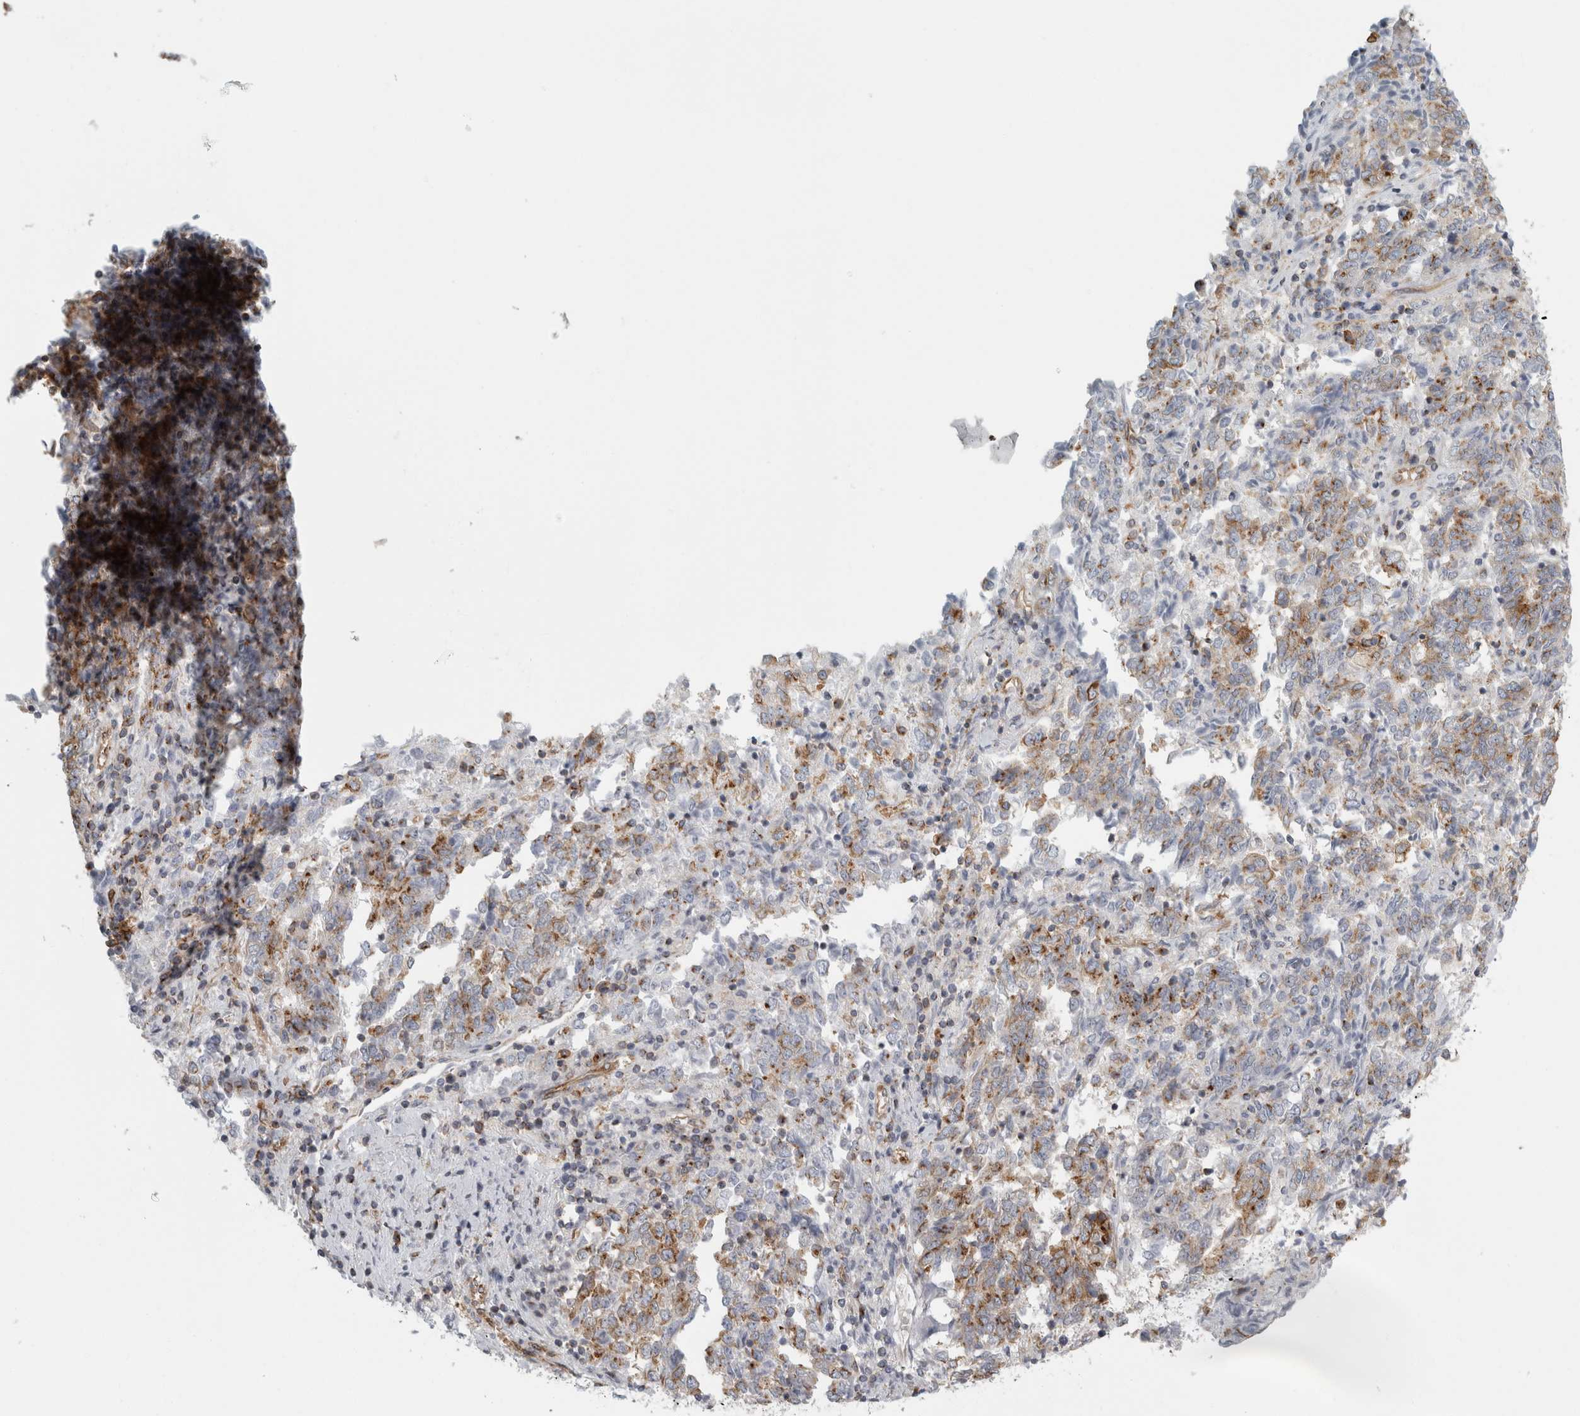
{"staining": {"intensity": "moderate", "quantity": ">75%", "location": "cytoplasmic/membranous"}, "tissue": "endometrial cancer", "cell_type": "Tumor cells", "image_type": "cancer", "snomed": [{"axis": "morphology", "description": "Adenocarcinoma, NOS"}, {"axis": "topography", "description": "Endometrium"}], "caption": "A brown stain labels moderate cytoplasmic/membranous expression of a protein in human adenocarcinoma (endometrial) tumor cells. The staining was performed using DAB, with brown indicating positive protein expression. Nuclei are stained blue with hematoxylin.", "gene": "PEX6", "patient": {"sex": "female", "age": 80}}